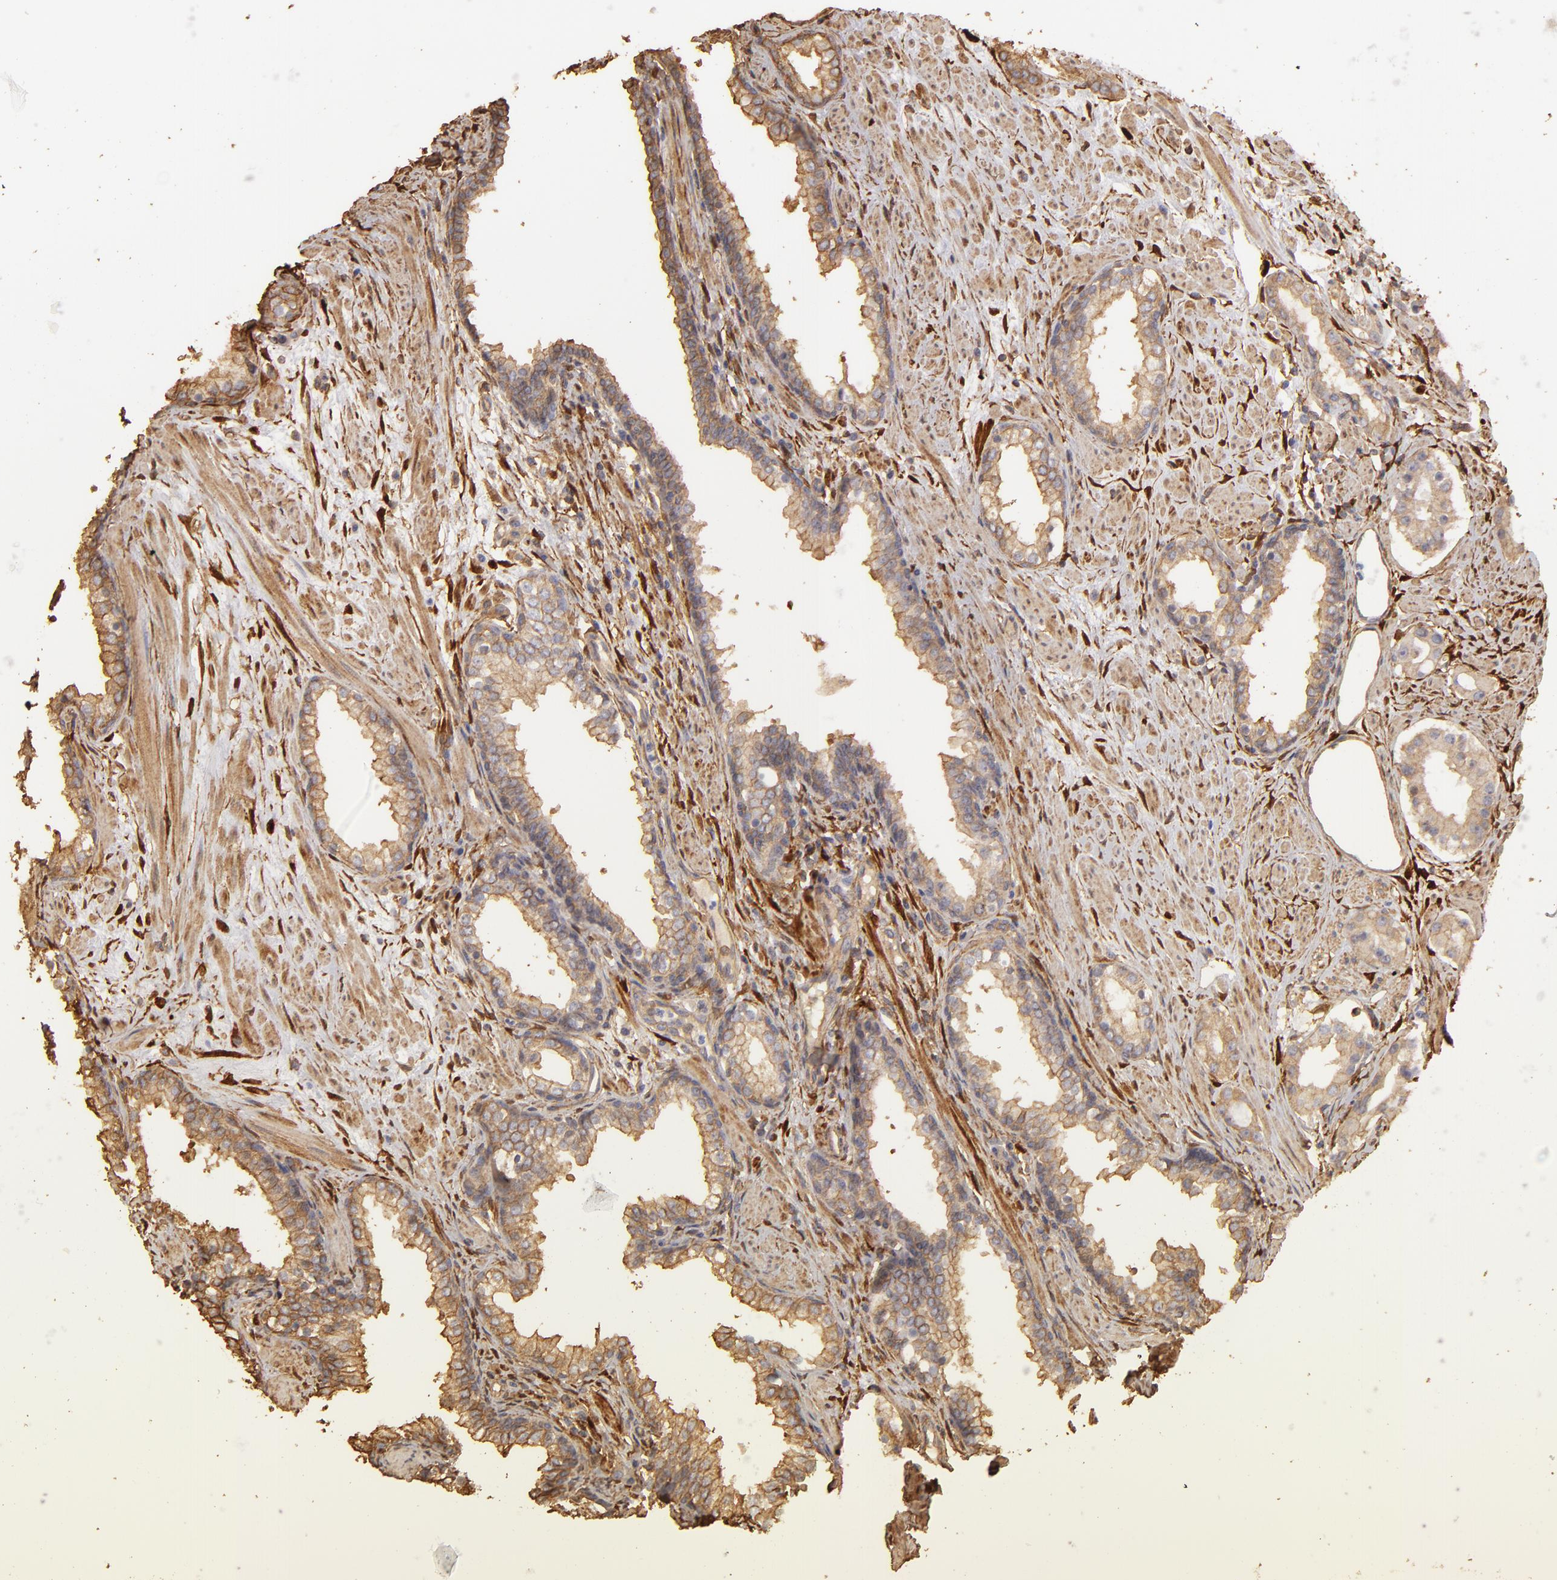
{"staining": {"intensity": "weak", "quantity": ">75%", "location": "cytoplasmic/membranous"}, "tissue": "prostate cancer", "cell_type": "Tumor cells", "image_type": "cancer", "snomed": [{"axis": "morphology", "description": "Adenocarcinoma, Medium grade"}, {"axis": "topography", "description": "Prostate"}], "caption": "Protein expression analysis of human prostate cancer reveals weak cytoplasmic/membranous positivity in approximately >75% of tumor cells. (DAB IHC, brown staining for protein, blue staining for nuclei).", "gene": "HSPB6", "patient": {"sex": "male", "age": 73}}